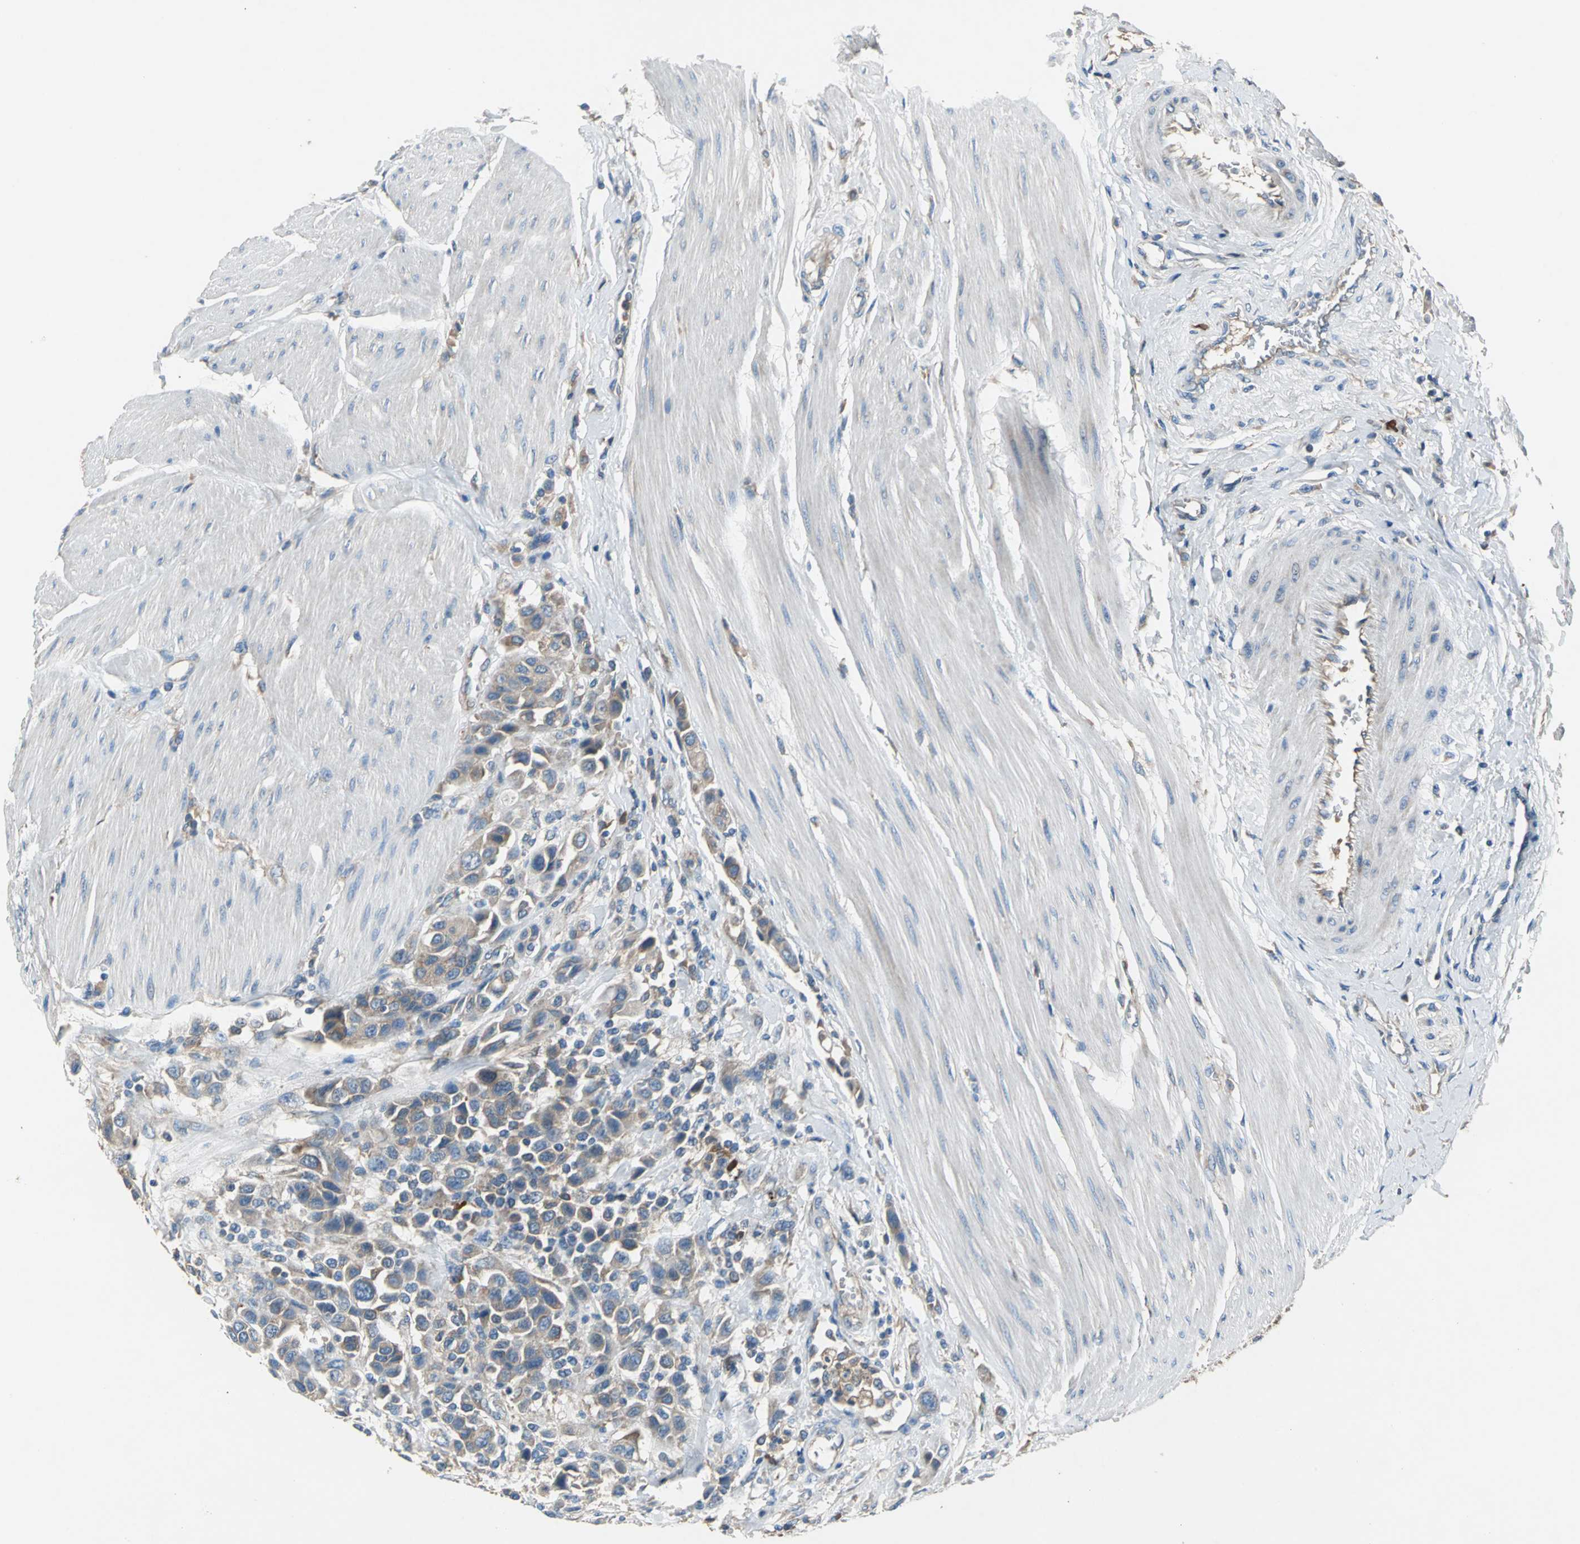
{"staining": {"intensity": "moderate", "quantity": ">75%", "location": "cytoplasmic/membranous"}, "tissue": "urothelial cancer", "cell_type": "Tumor cells", "image_type": "cancer", "snomed": [{"axis": "morphology", "description": "Urothelial carcinoma, High grade"}, {"axis": "topography", "description": "Urinary bladder"}], "caption": "Immunohistochemical staining of high-grade urothelial carcinoma displays medium levels of moderate cytoplasmic/membranous protein positivity in approximately >75% of tumor cells. (brown staining indicates protein expression, while blue staining denotes nuclei).", "gene": "HEPH", "patient": {"sex": "male", "age": 50}}